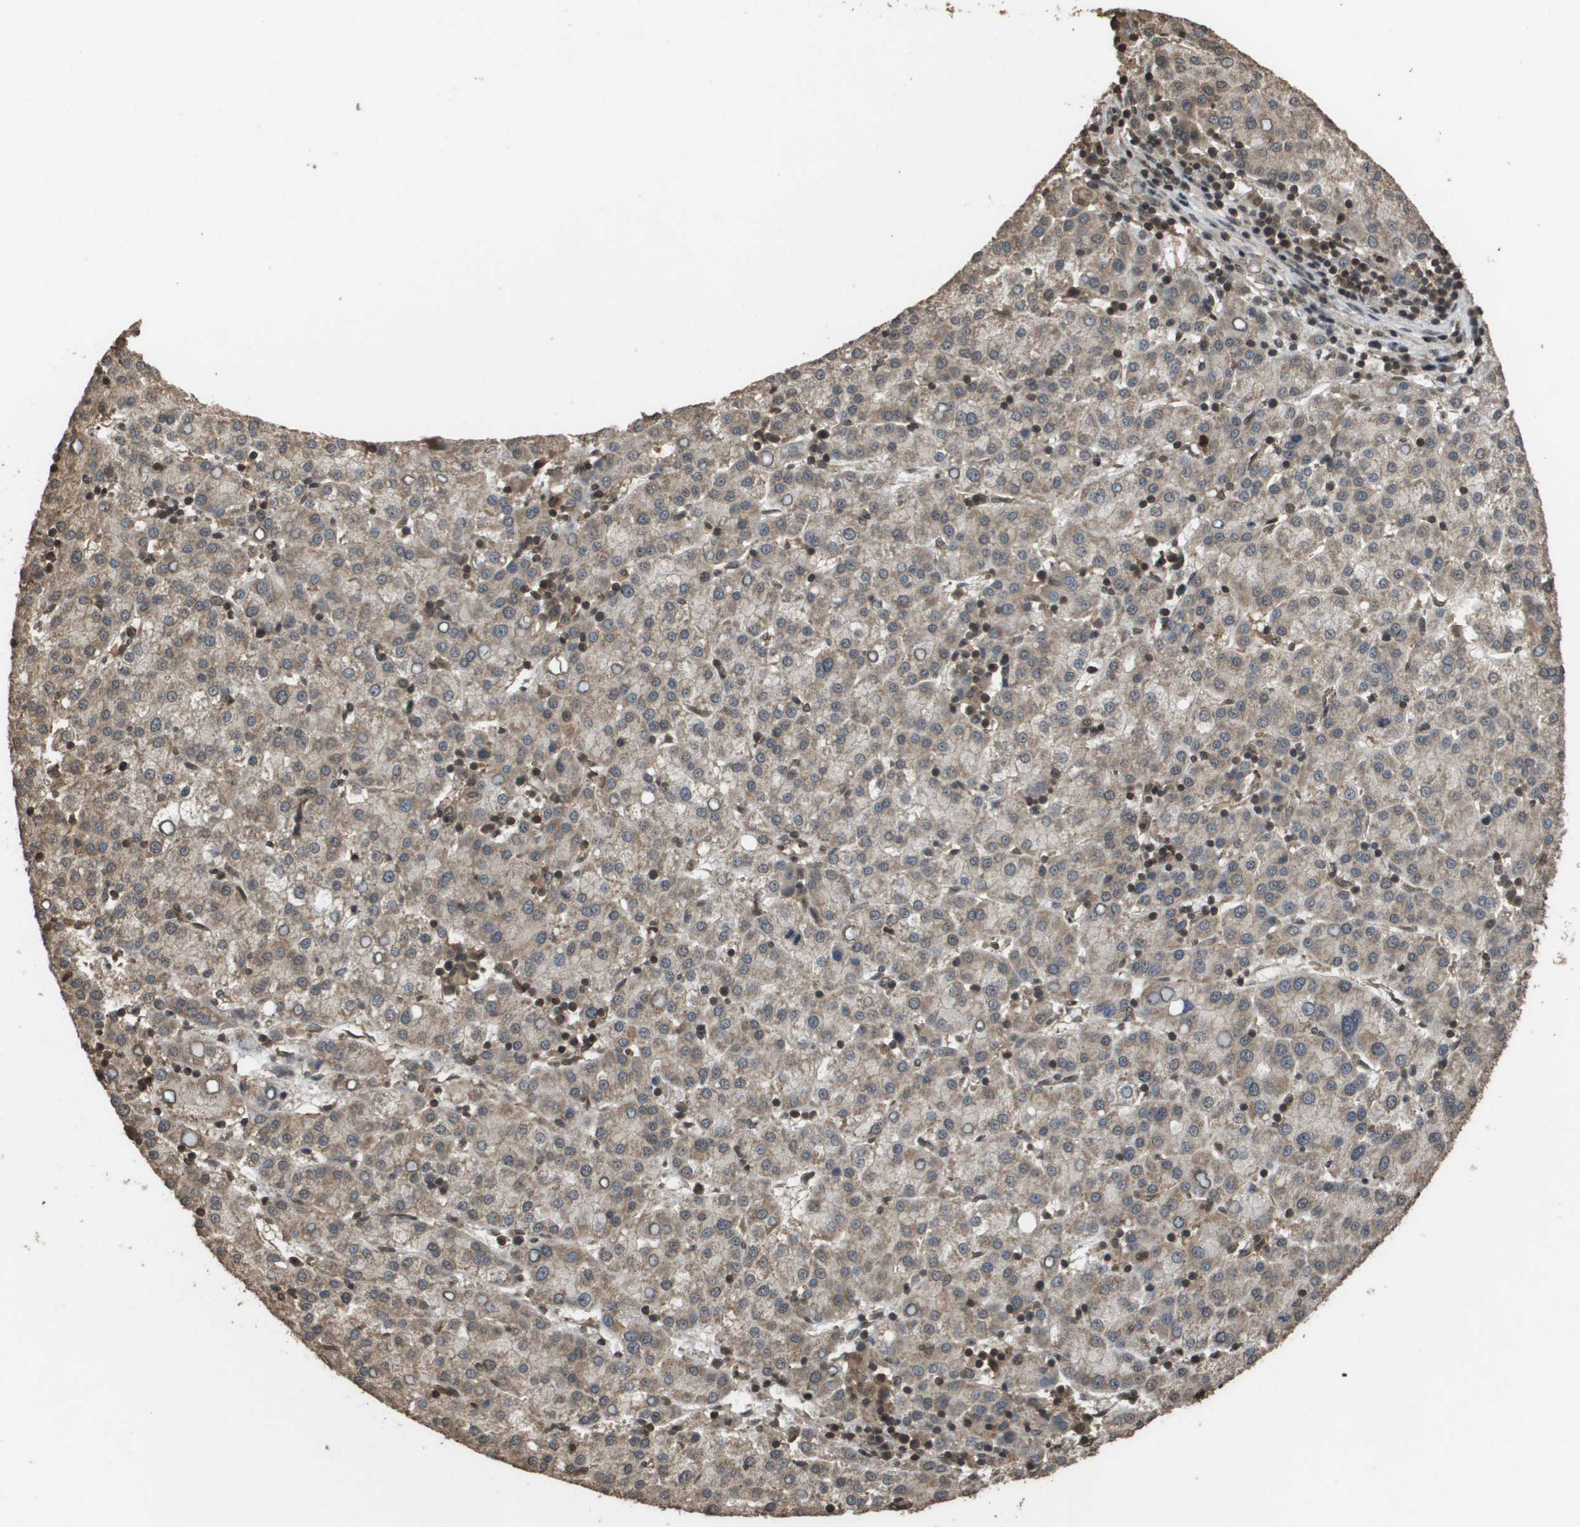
{"staining": {"intensity": "weak", "quantity": ">75%", "location": "cytoplasmic/membranous"}, "tissue": "liver cancer", "cell_type": "Tumor cells", "image_type": "cancer", "snomed": [{"axis": "morphology", "description": "Carcinoma, Hepatocellular, NOS"}, {"axis": "topography", "description": "Liver"}], "caption": "Liver hepatocellular carcinoma tissue displays weak cytoplasmic/membranous positivity in about >75% of tumor cells, visualized by immunohistochemistry.", "gene": "AXIN2", "patient": {"sex": "female", "age": 58}}